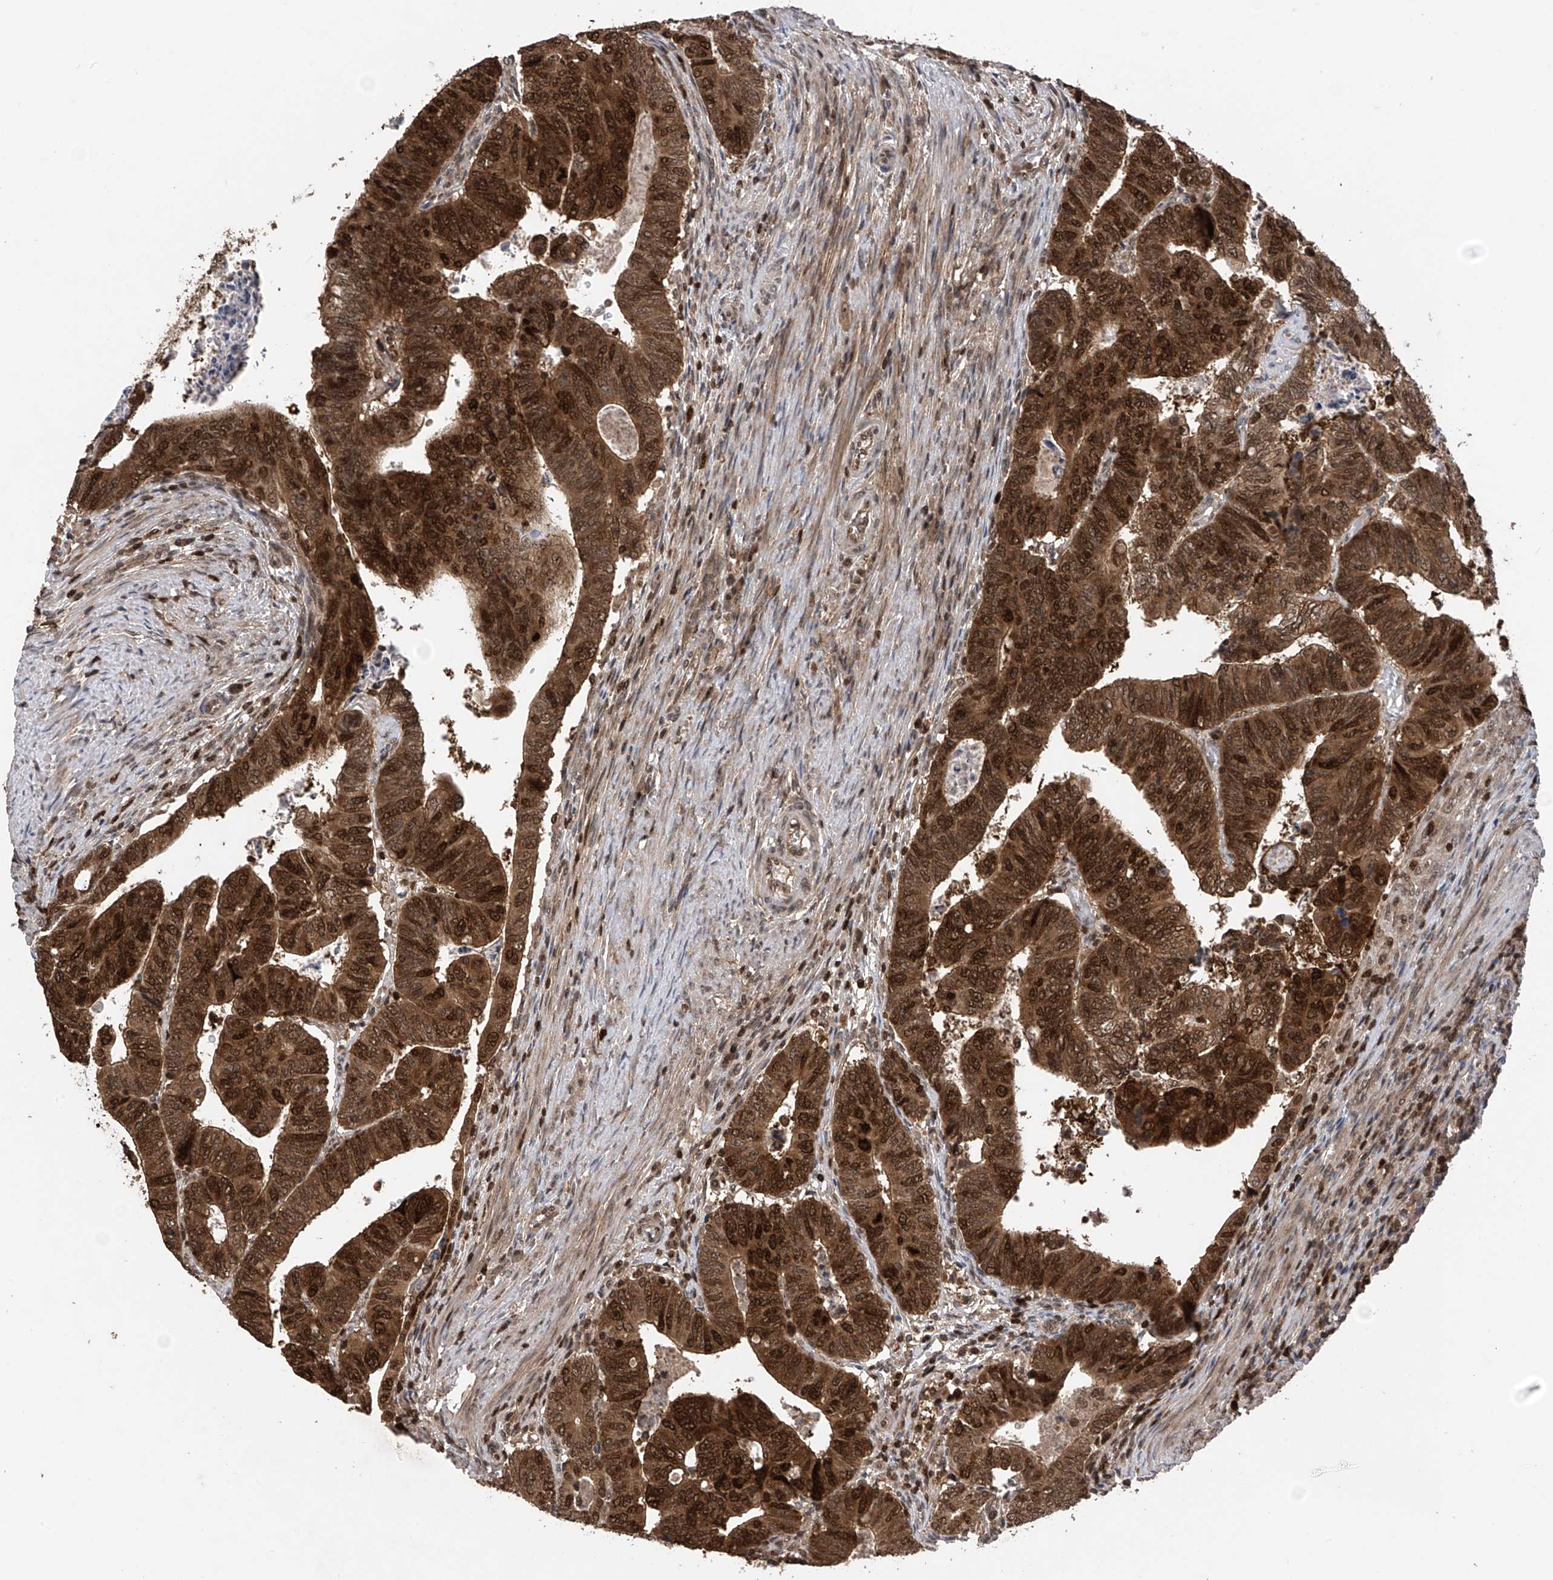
{"staining": {"intensity": "strong", "quantity": ">75%", "location": "cytoplasmic/membranous,nuclear"}, "tissue": "colorectal cancer", "cell_type": "Tumor cells", "image_type": "cancer", "snomed": [{"axis": "morphology", "description": "Normal tissue, NOS"}, {"axis": "morphology", "description": "Adenocarcinoma, NOS"}, {"axis": "topography", "description": "Rectum"}], "caption": "An IHC photomicrograph of neoplastic tissue is shown. Protein staining in brown labels strong cytoplasmic/membranous and nuclear positivity in colorectal adenocarcinoma within tumor cells.", "gene": "DNAJC9", "patient": {"sex": "female", "age": 65}}